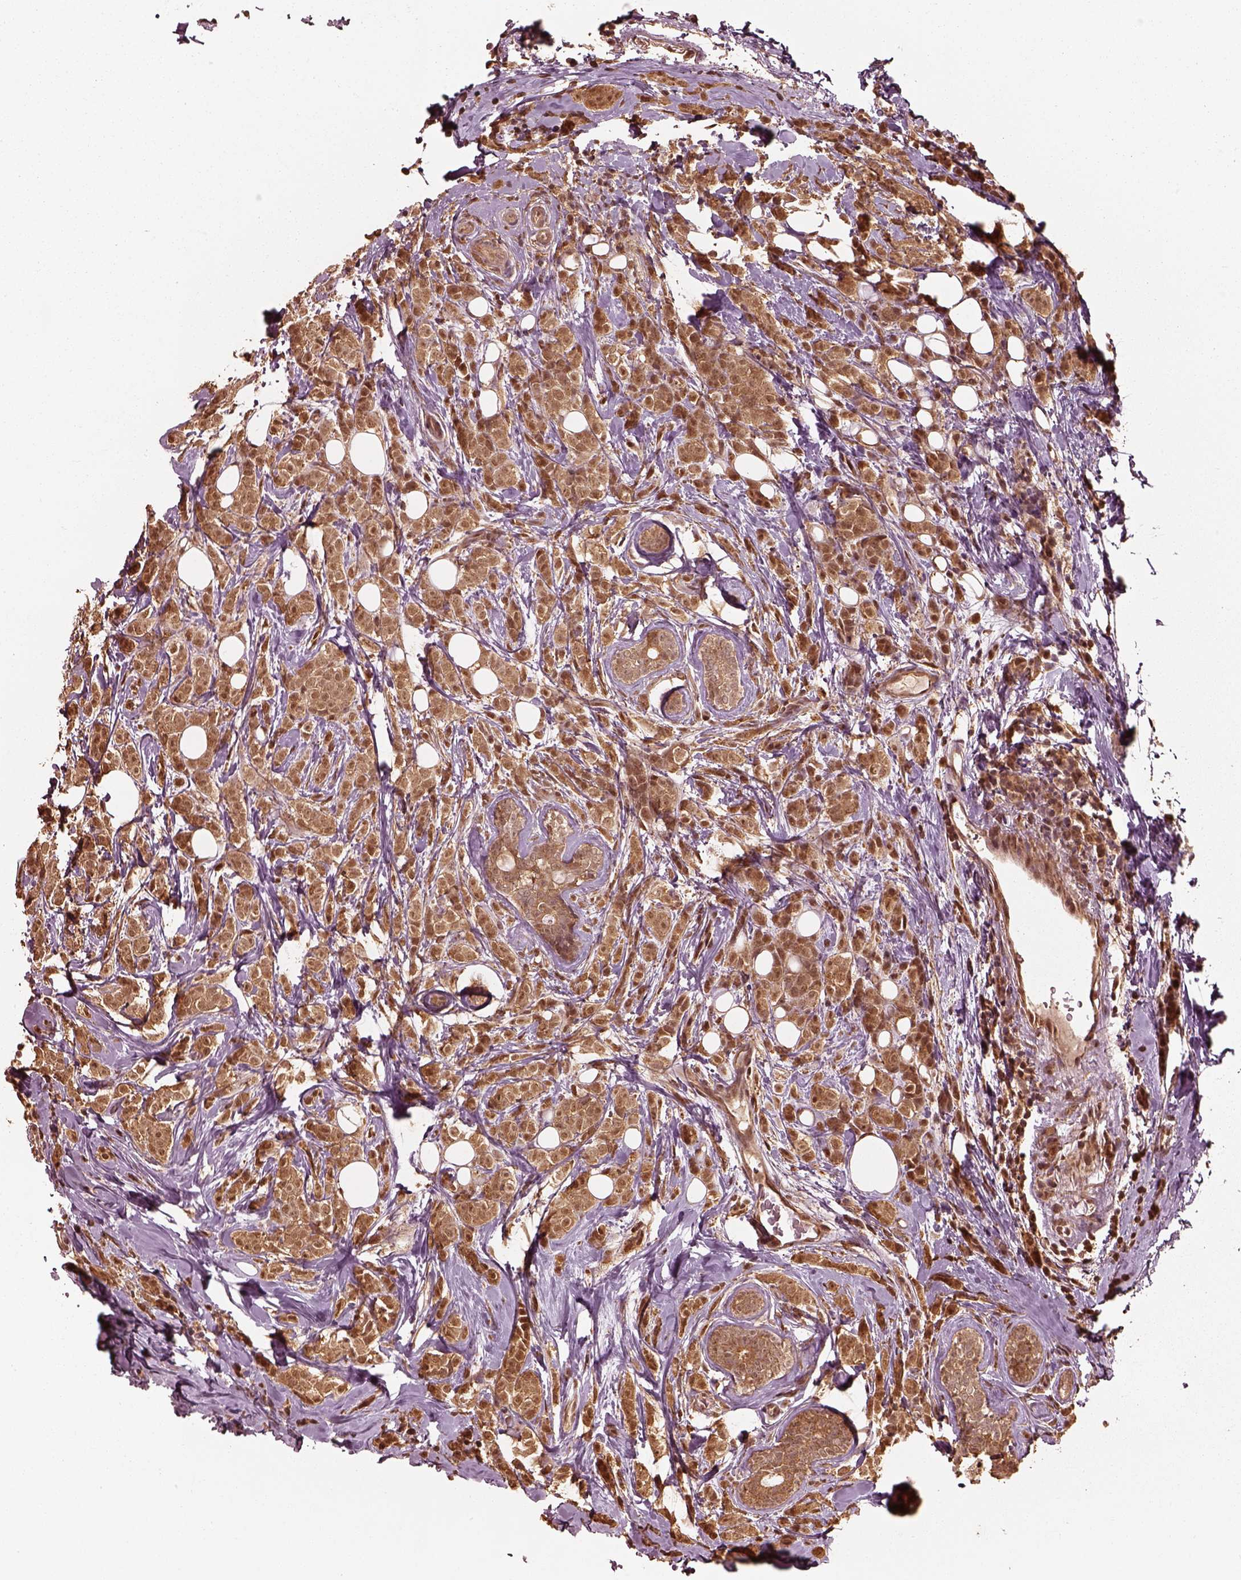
{"staining": {"intensity": "weak", "quantity": ">75%", "location": "cytoplasmic/membranous,nuclear"}, "tissue": "breast cancer", "cell_type": "Tumor cells", "image_type": "cancer", "snomed": [{"axis": "morphology", "description": "Lobular carcinoma"}, {"axis": "topography", "description": "Breast"}], "caption": "Immunohistochemical staining of breast lobular carcinoma displays weak cytoplasmic/membranous and nuclear protein positivity in approximately >75% of tumor cells.", "gene": "PSMC5", "patient": {"sex": "female", "age": 49}}